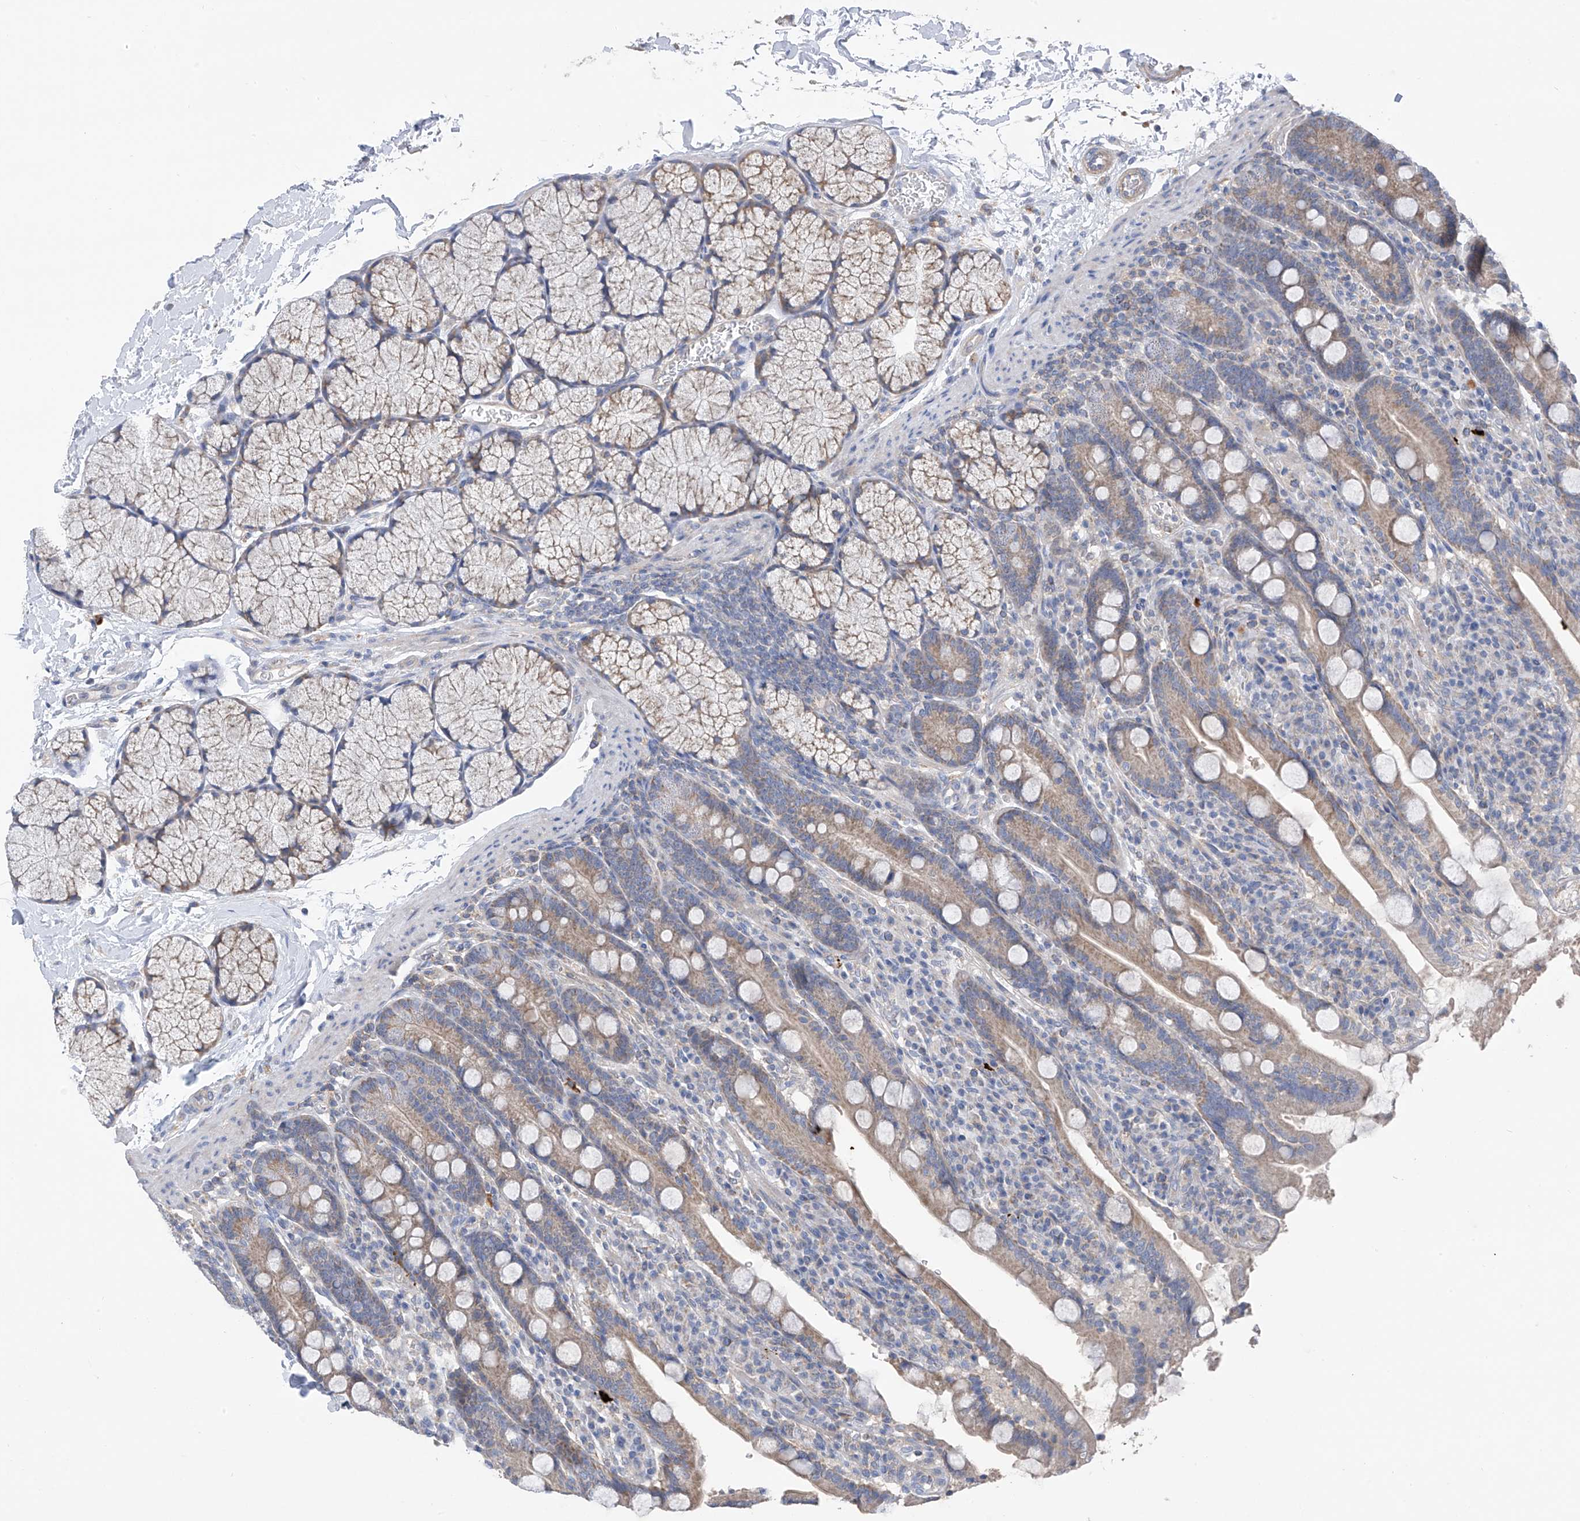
{"staining": {"intensity": "moderate", "quantity": ">75%", "location": "cytoplasmic/membranous"}, "tissue": "duodenum", "cell_type": "Glandular cells", "image_type": "normal", "snomed": [{"axis": "morphology", "description": "Normal tissue, NOS"}, {"axis": "topography", "description": "Duodenum"}], "caption": "Human duodenum stained for a protein (brown) exhibits moderate cytoplasmic/membranous positive expression in about >75% of glandular cells.", "gene": "SYN3", "patient": {"sex": "male", "age": 35}}